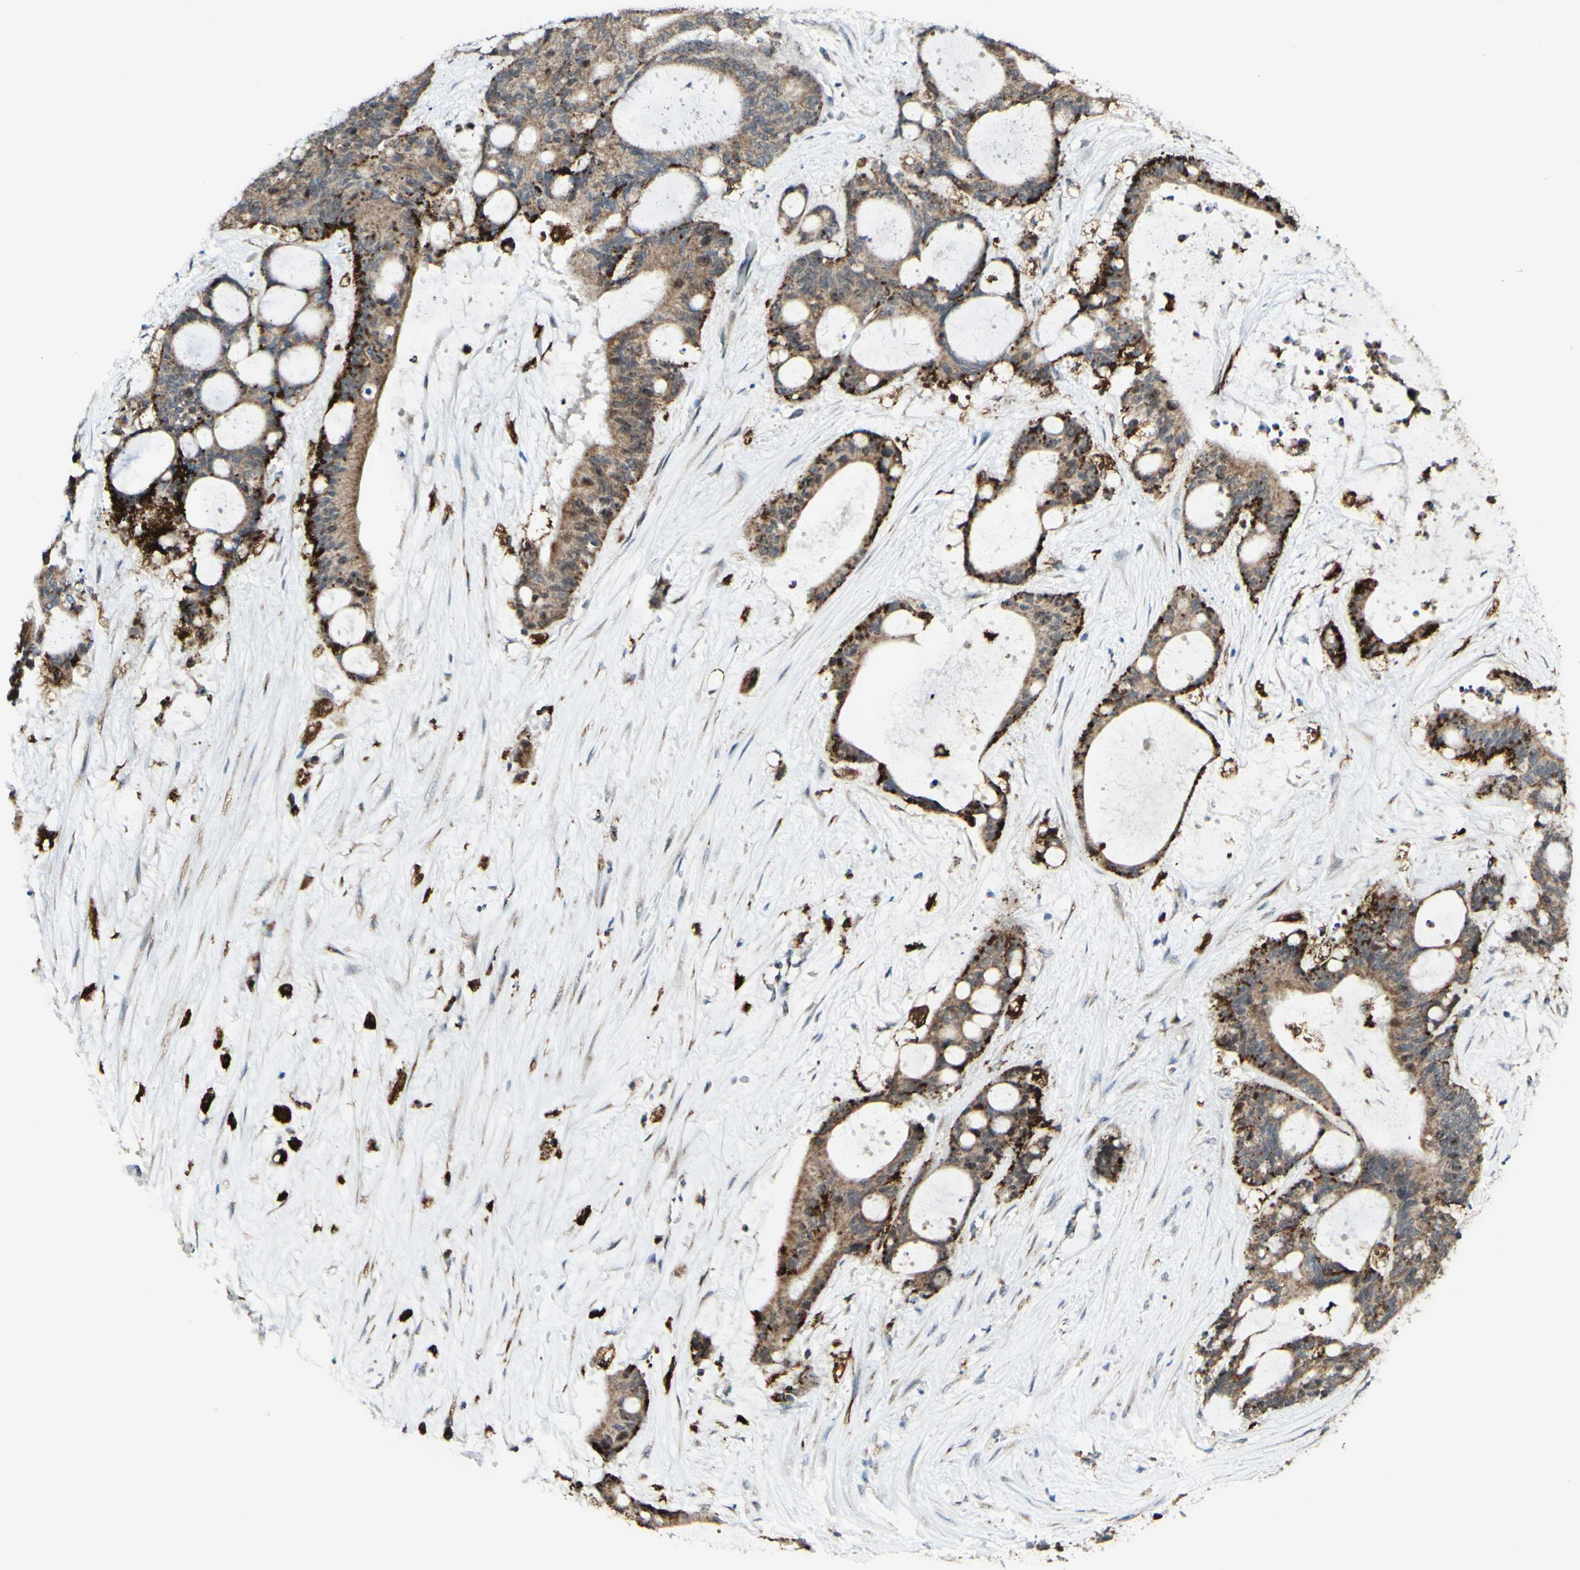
{"staining": {"intensity": "moderate", "quantity": ">75%", "location": "cytoplasmic/membranous"}, "tissue": "liver cancer", "cell_type": "Tumor cells", "image_type": "cancer", "snomed": [{"axis": "morphology", "description": "Cholangiocarcinoma"}, {"axis": "topography", "description": "Liver"}], "caption": "Liver cancer (cholangiocarcinoma) stained with a protein marker exhibits moderate staining in tumor cells.", "gene": "DHRS3", "patient": {"sex": "female", "age": 73}}